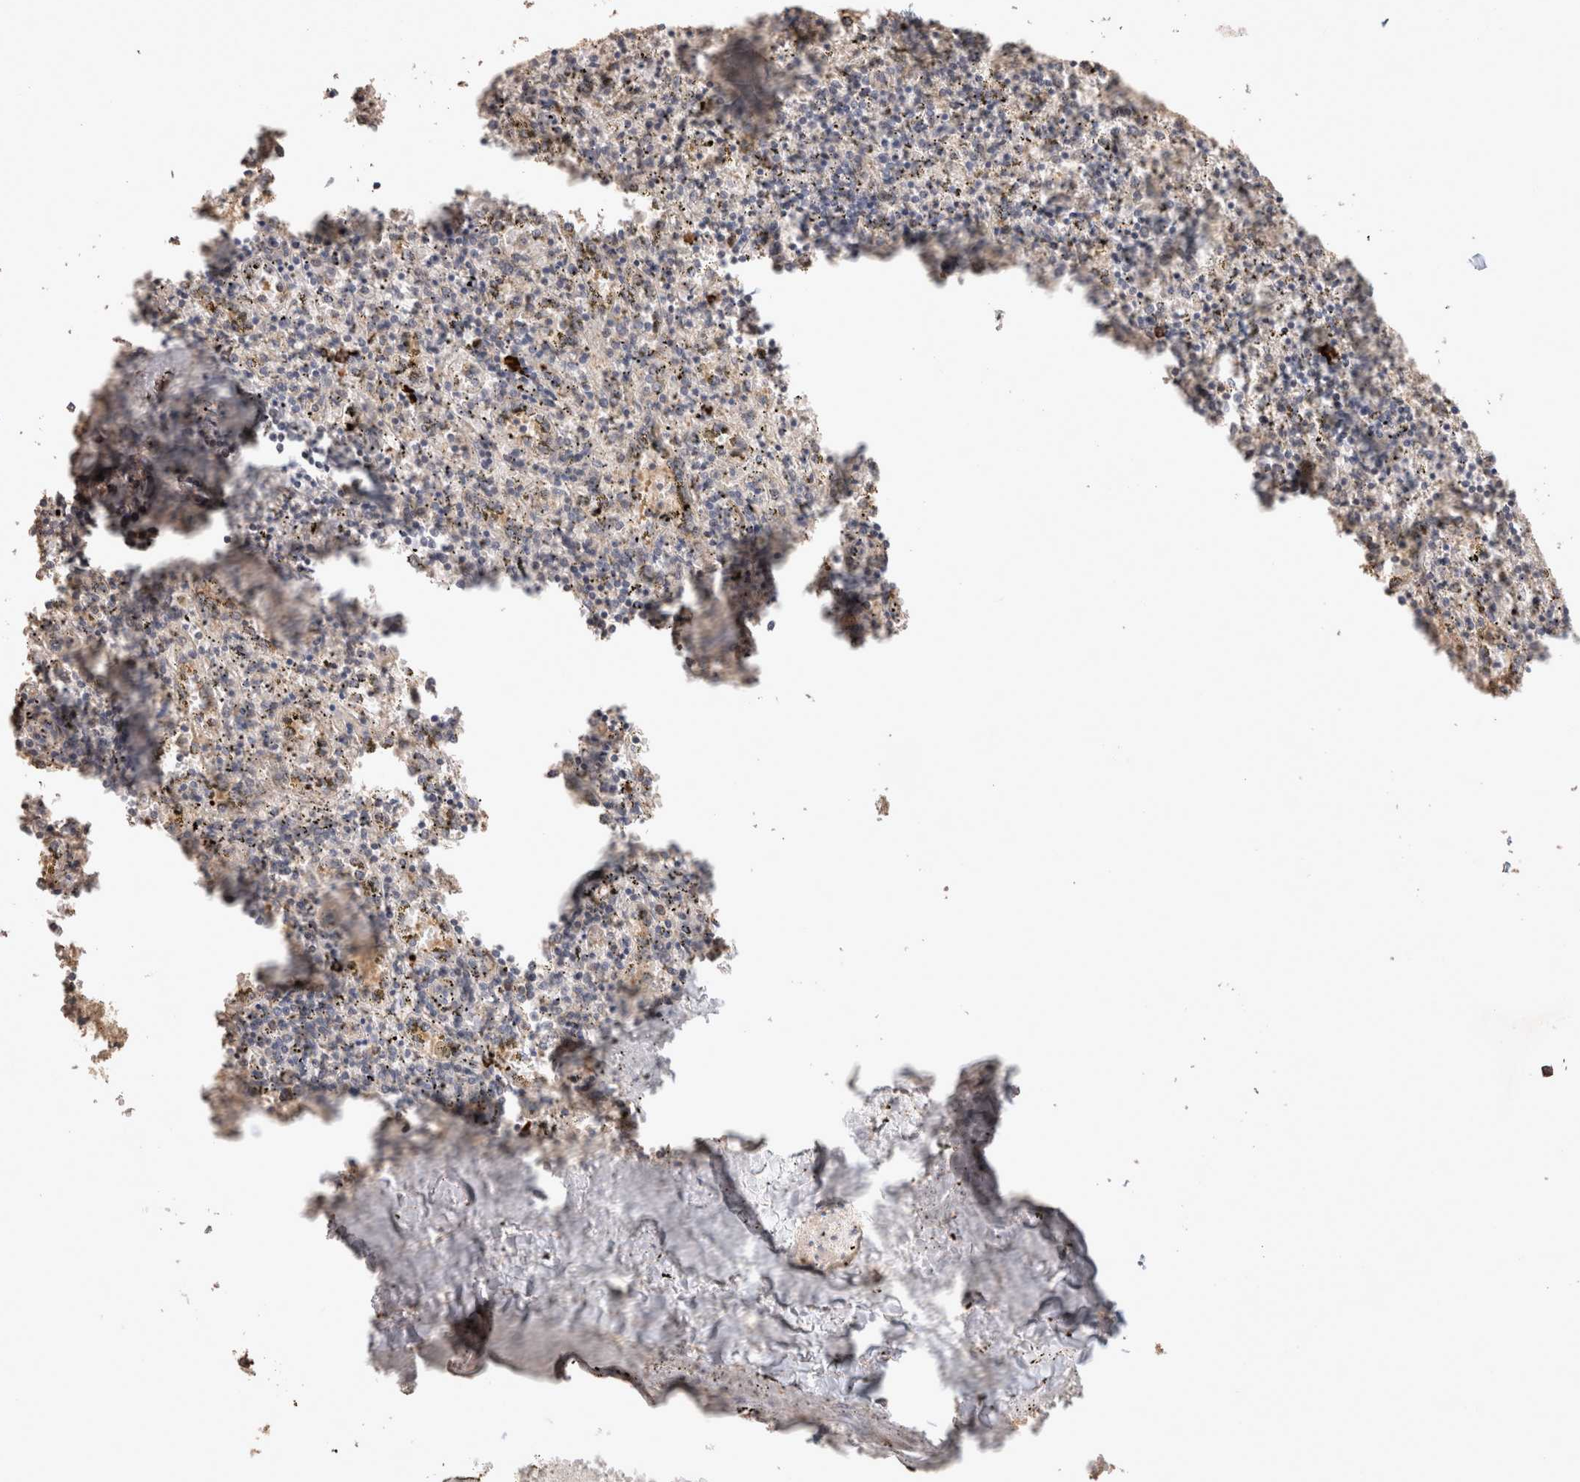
{"staining": {"intensity": "strong", "quantity": "<25%", "location": "cytoplasmic/membranous"}, "tissue": "spleen", "cell_type": "Cells in red pulp", "image_type": "normal", "snomed": [{"axis": "morphology", "description": "Normal tissue, NOS"}, {"axis": "topography", "description": "Spleen"}], "caption": "IHC staining of benign spleen, which exhibits medium levels of strong cytoplasmic/membranous staining in approximately <25% of cells in red pulp indicating strong cytoplasmic/membranous protein staining. The staining was performed using DAB (3,3'-diaminobenzidine) (brown) for protein detection and nuclei were counterstained in hematoxylin (blue).", "gene": "HROB", "patient": {"sex": "male", "age": 11}}